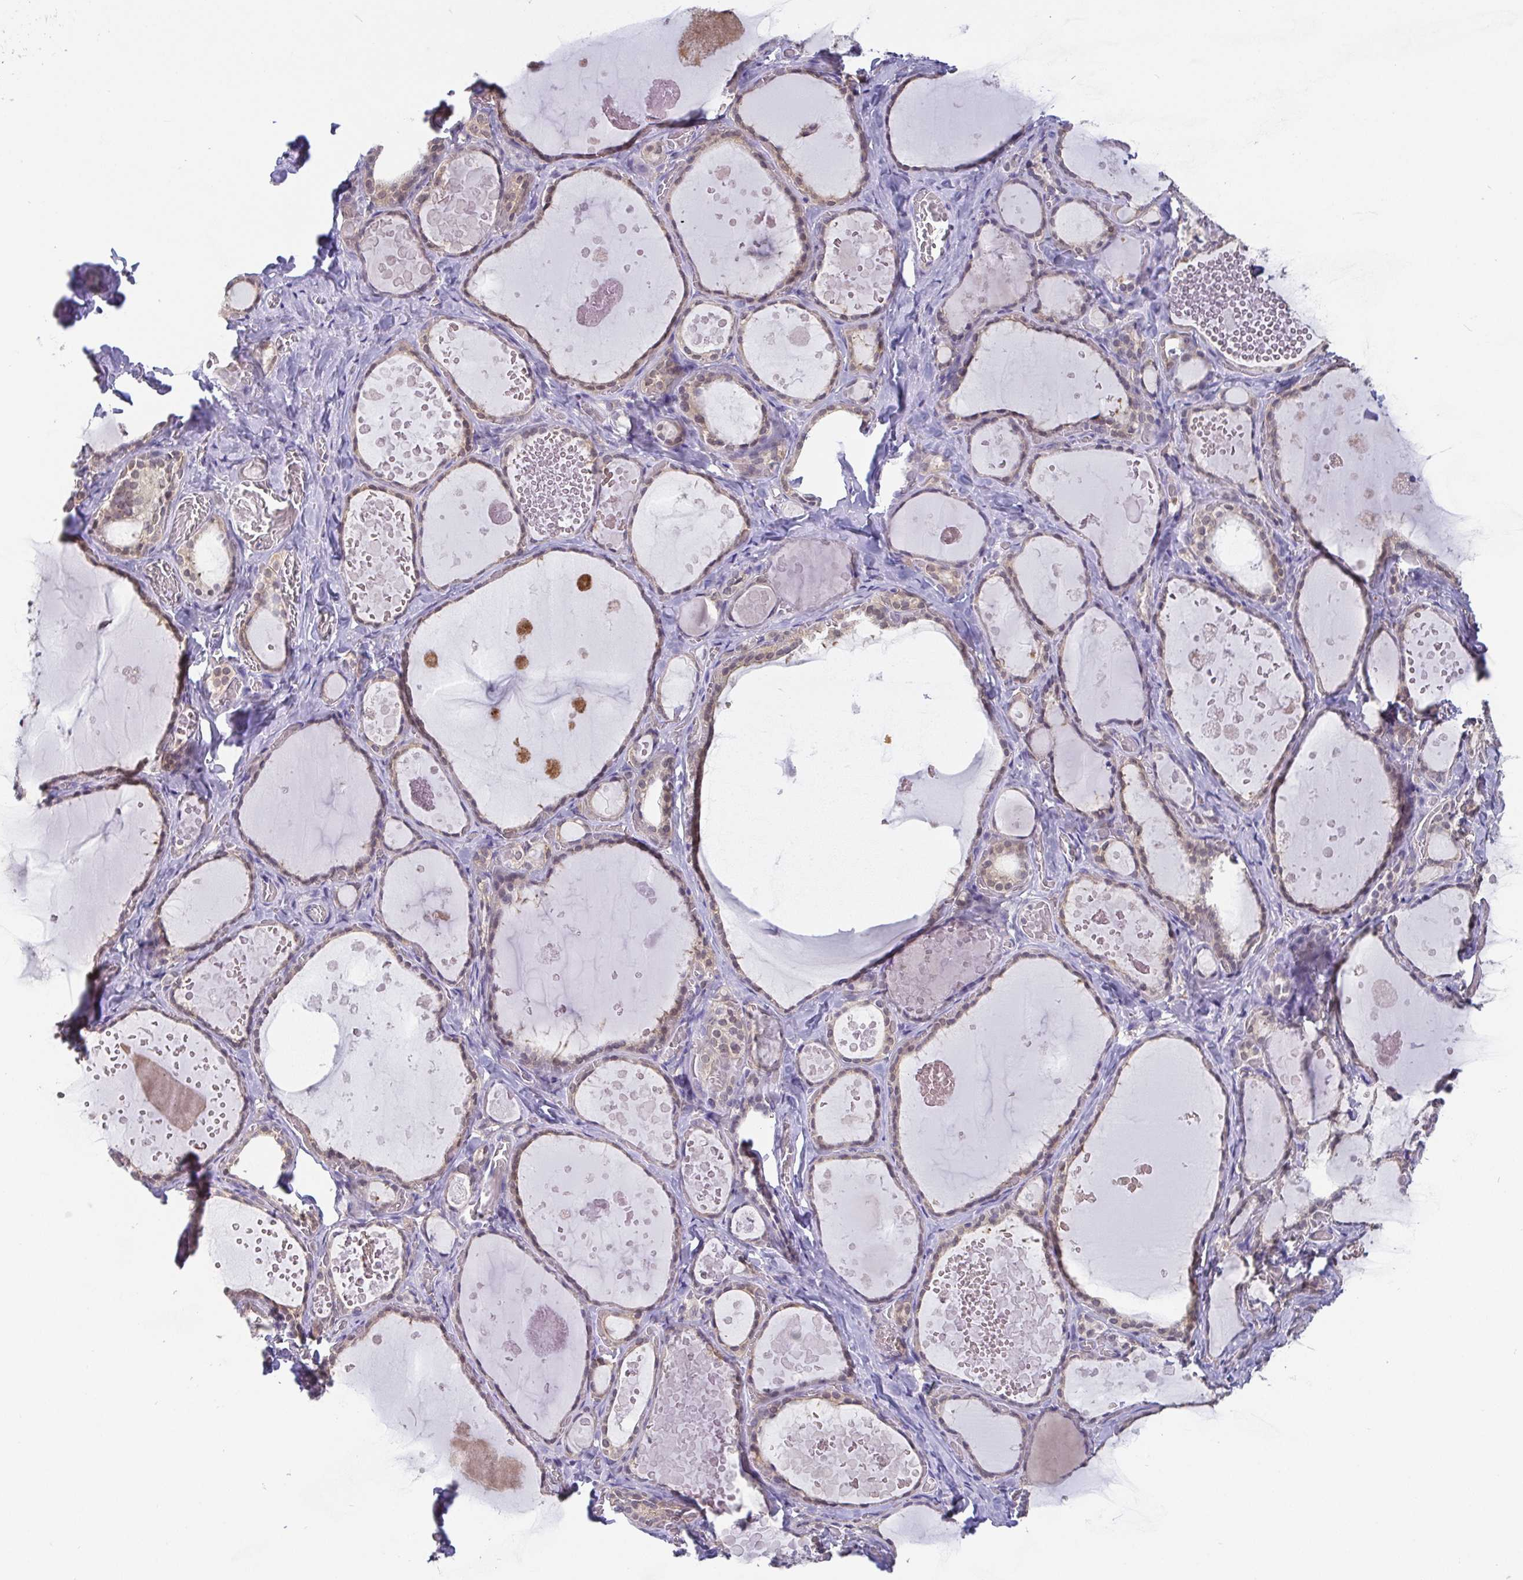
{"staining": {"intensity": "negative", "quantity": "none", "location": "none"}, "tissue": "thyroid gland", "cell_type": "Glandular cells", "image_type": "normal", "snomed": [{"axis": "morphology", "description": "Normal tissue, NOS"}, {"axis": "topography", "description": "Thyroid gland"}], "caption": "Immunohistochemistry (IHC) photomicrograph of benign human thyroid gland stained for a protein (brown), which exhibits no positivity in glandular cells.", "gene": "IDH1", "patient": {"sex": "female", "age": 56}}